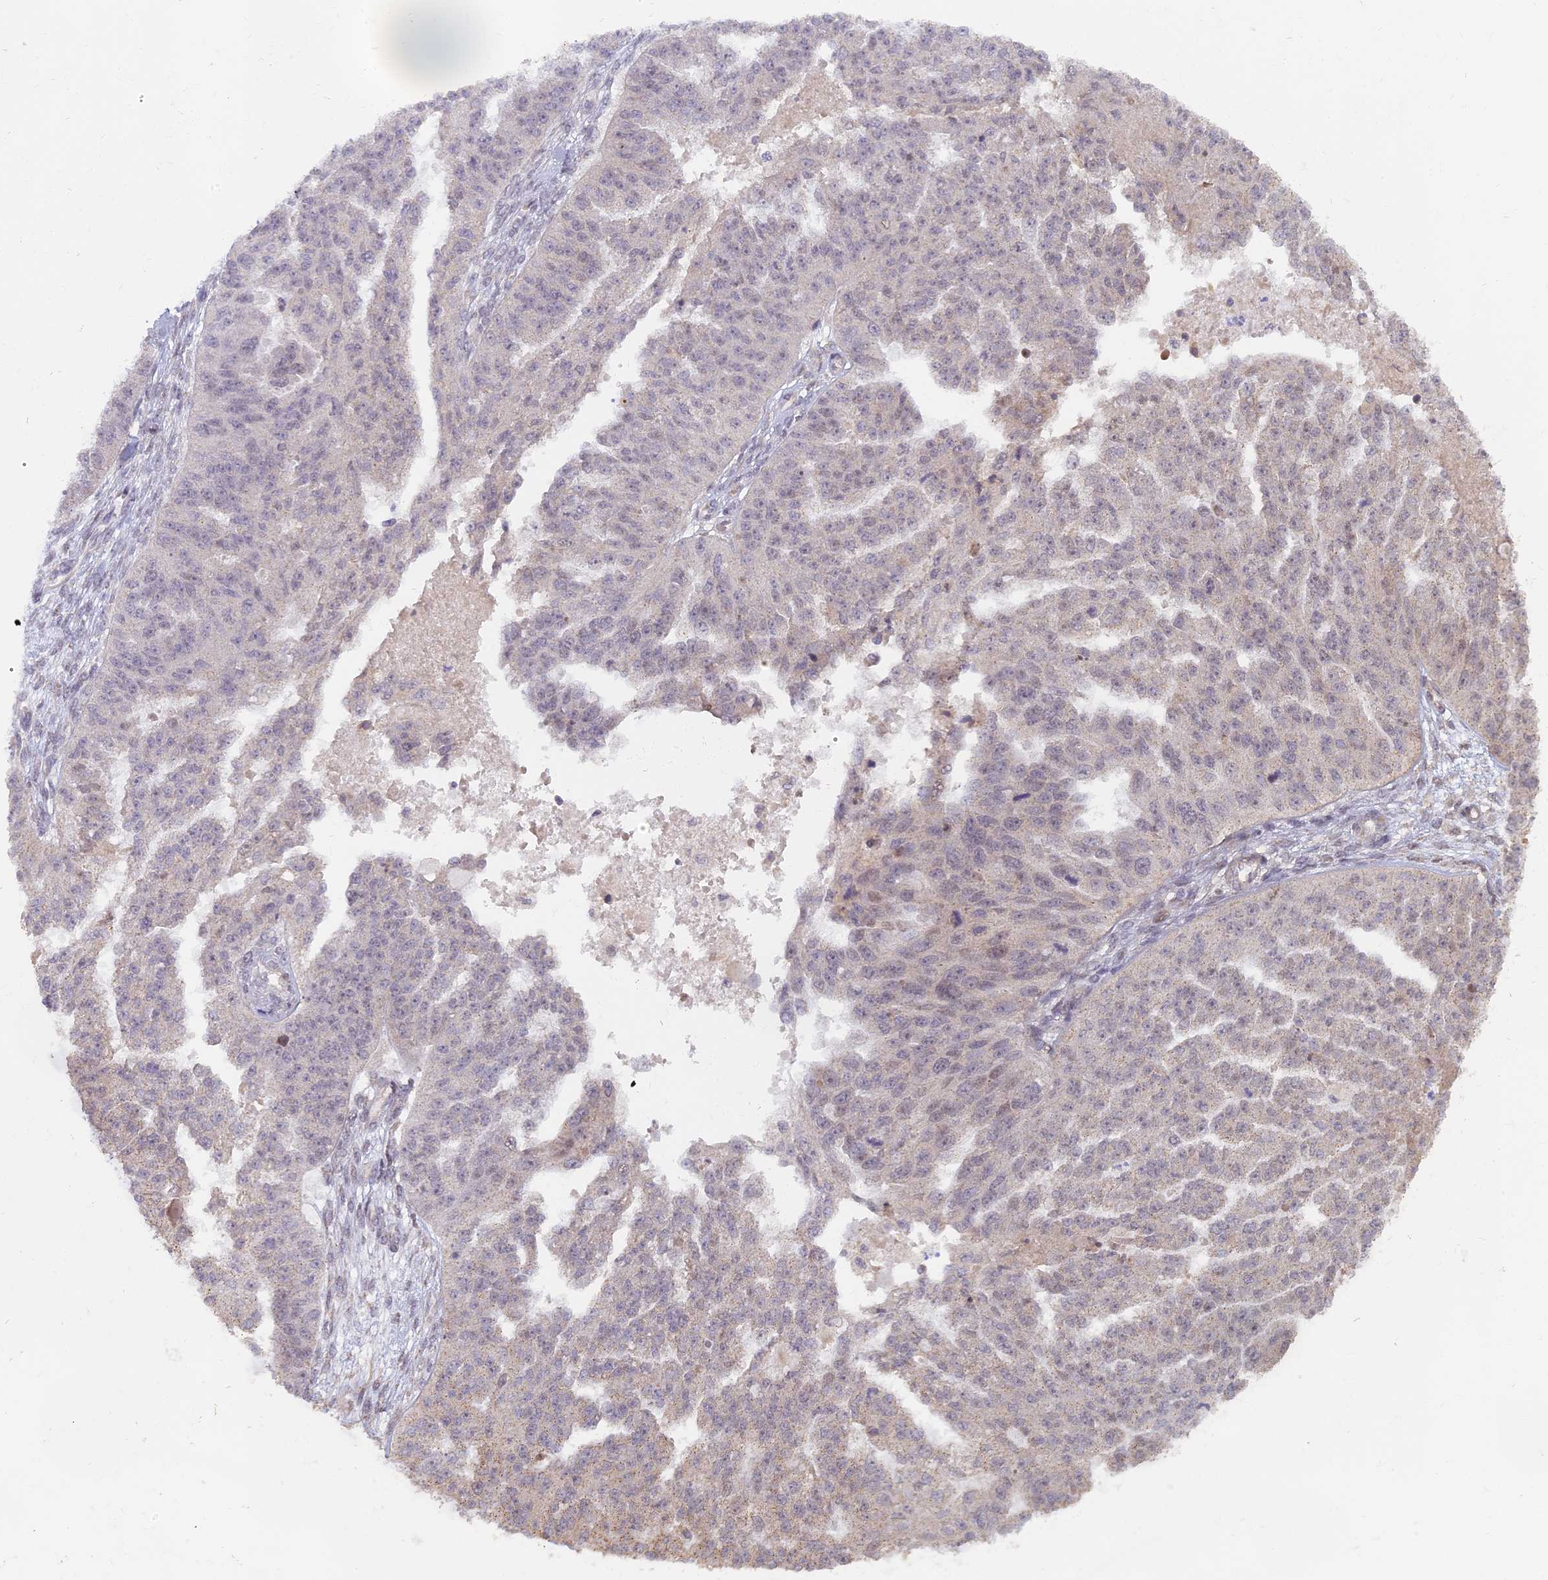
{"staining": {"intensity": "negative", "quantity": "none", "location": "none"}, "tissue": "ovarian cancer", "cell_type": "Tumor cells", "image_type": "cancer", "snomed": [{"axis": "morphology", "description": "Cystadenocarcinoma, serous, NOS"}, {"axis": "topography", "description": "Ovary"}], "caption": "High power microscopy histopathology image of an immunohistochemistry (IHC) histopathology image of serous cystadenocarcinoma (ovarian), revealing no significant staining in tumor cells. (Stains: DAB immunohistochemistry with hematoxylin counter stain, Microscopy: brightfield microscopy at high magnification).", "gene": "MYBL2", "patient": {"sex": "female", "age": 58}}